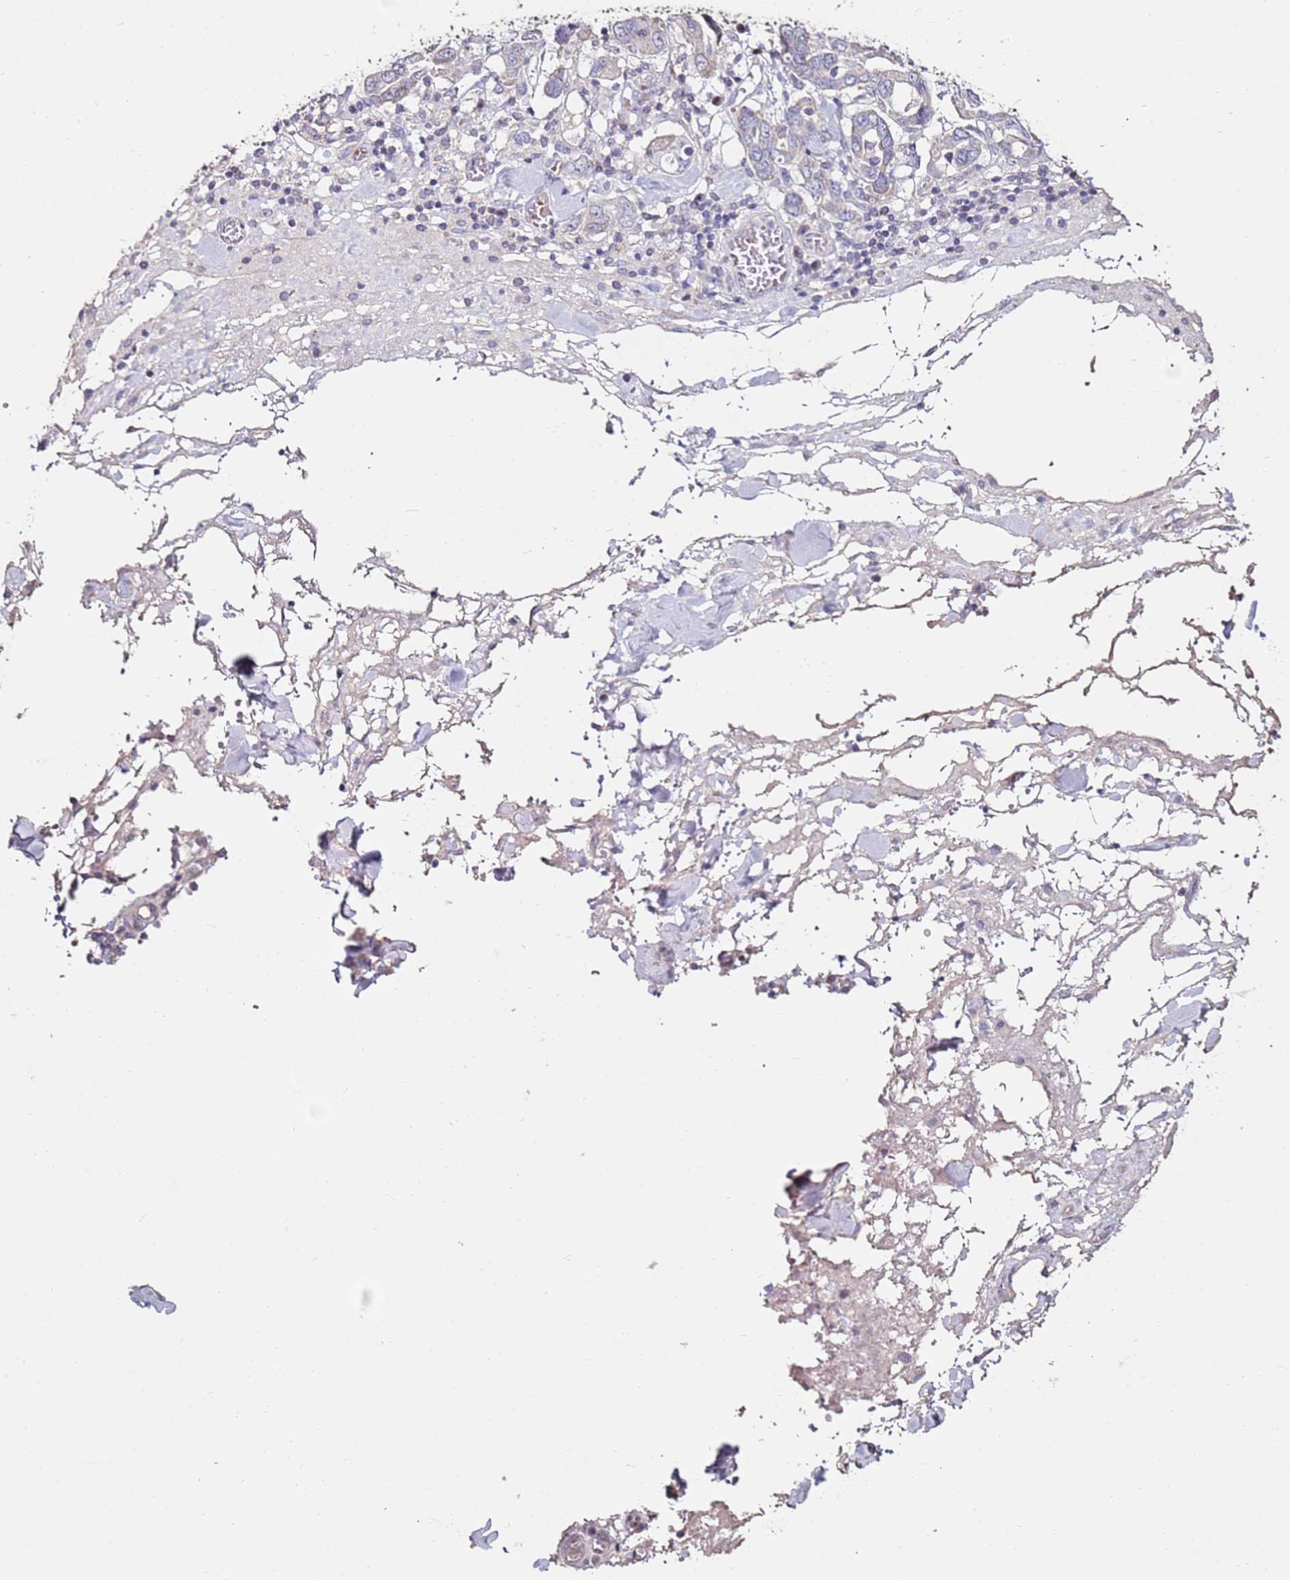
{"staining": {"intensity": "negative", "quantity": "none", "location": "none"}, "tissue": "stomach cancer", "cell_type": "Tumor cells", "image_type": "cancer", "snomed": [{"axis": "morphology", "description": "Adenocarcinoma, NOS"}, {"axis": "topography", "description": "Stomach, upper"}, {"axis": "topography", "description": "Stomach"}], "caption": "Stomach cancer was stained to show a protein in brown. There is no significant positivity in tumor cells. (DAB immunohistochemistry, high magnification).", "gene": "RARS2", "patient": {"sex": "male", "age": 62}}